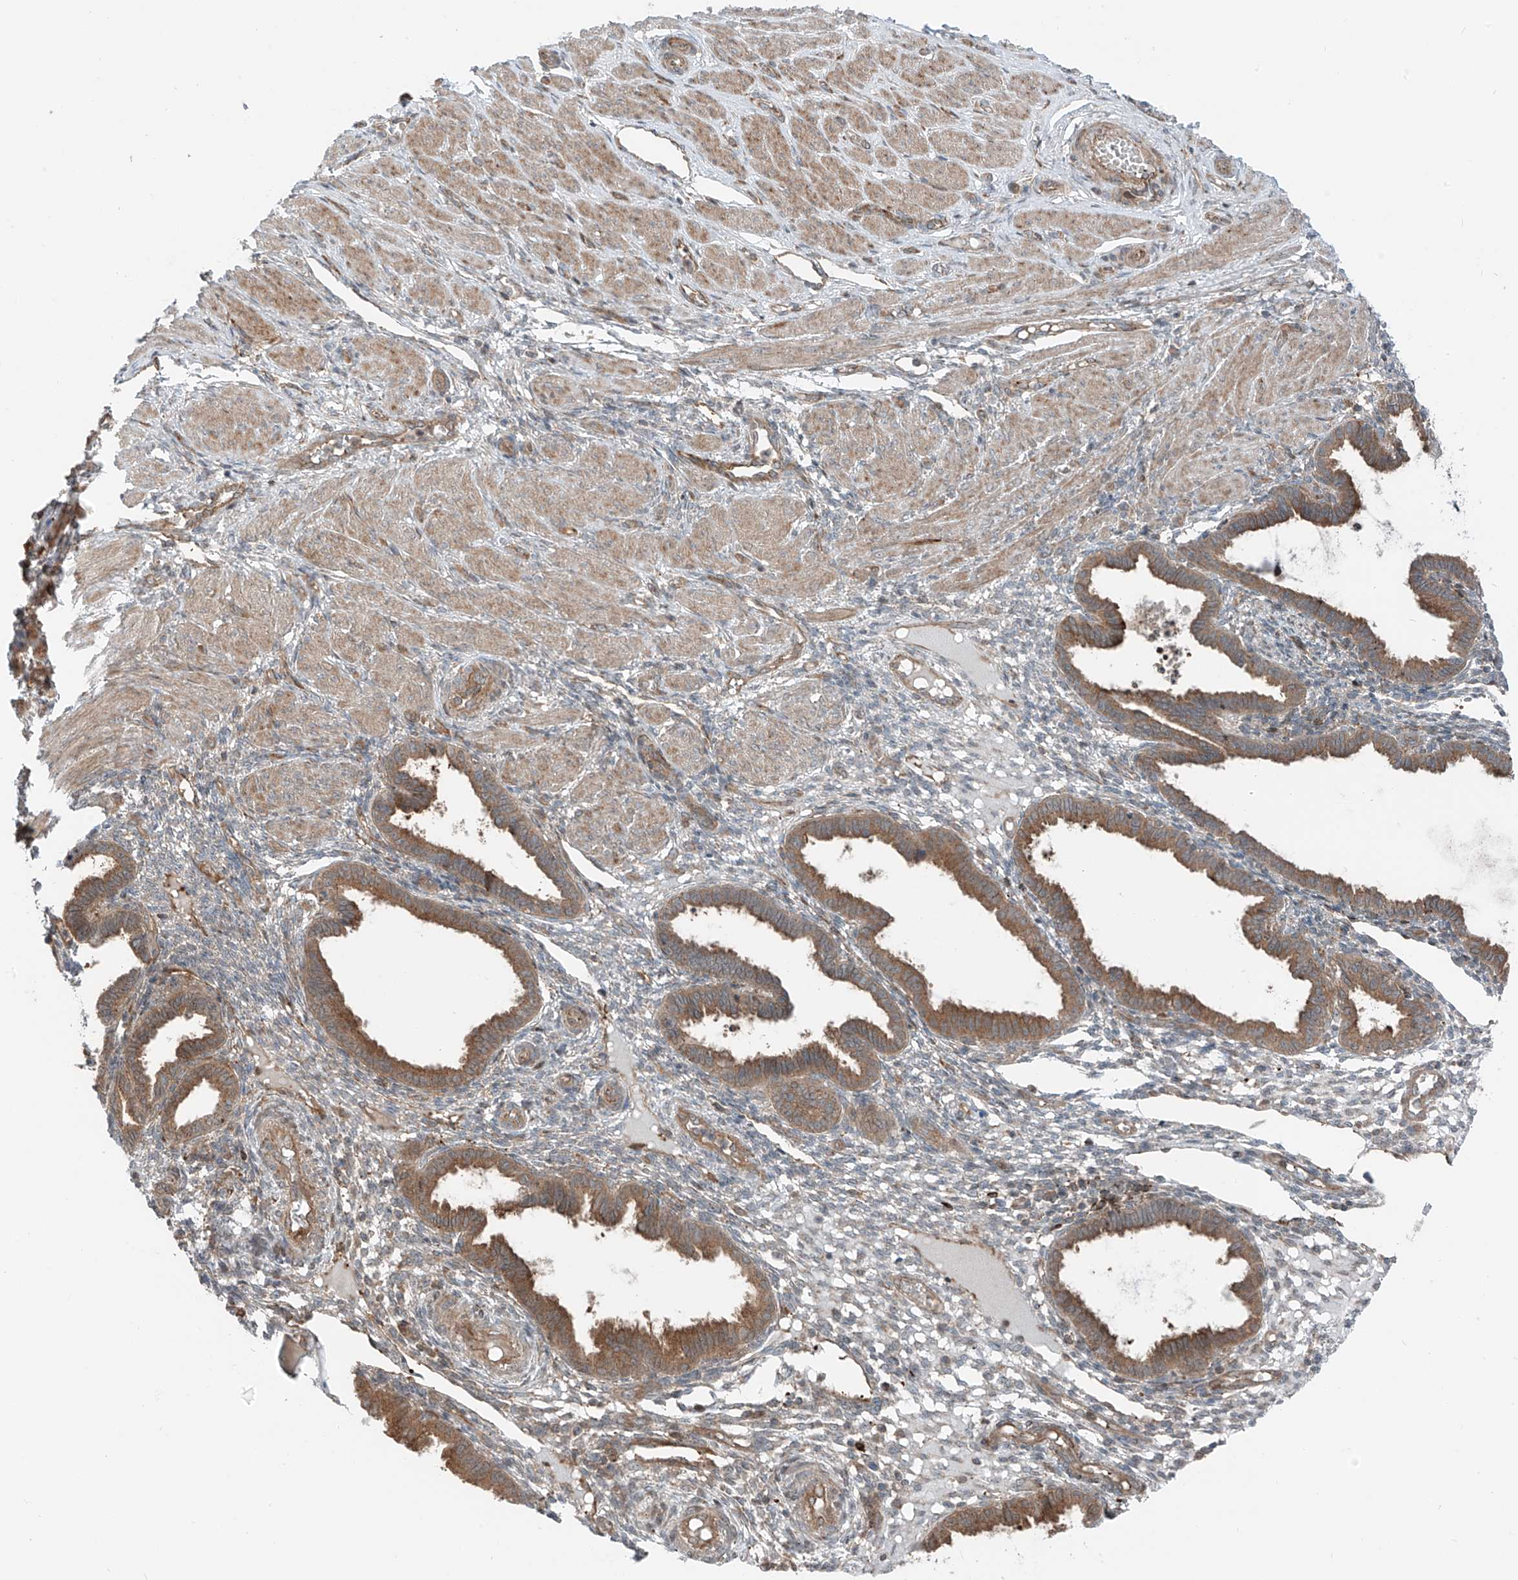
{"staining": {"intensity": "weak", "quantity": "<25%", "location": "cytoplasmic/membranous"}, "tissue": "endometrium", "cell_type": "Cells in endometrial stroma", "image_type": "normal", "snomed": [{"axis": "morphology", "description": "Normal tissue, NOS"}, {"axis": "topography", "description": "Endometrium"}], "caption": "This is an IHC histopathology image of unremarkable endometrium. There is no expression in cells in endometrial stroma.", "gene": "USP48", "patient": {"sex": "female", "age": 33}}